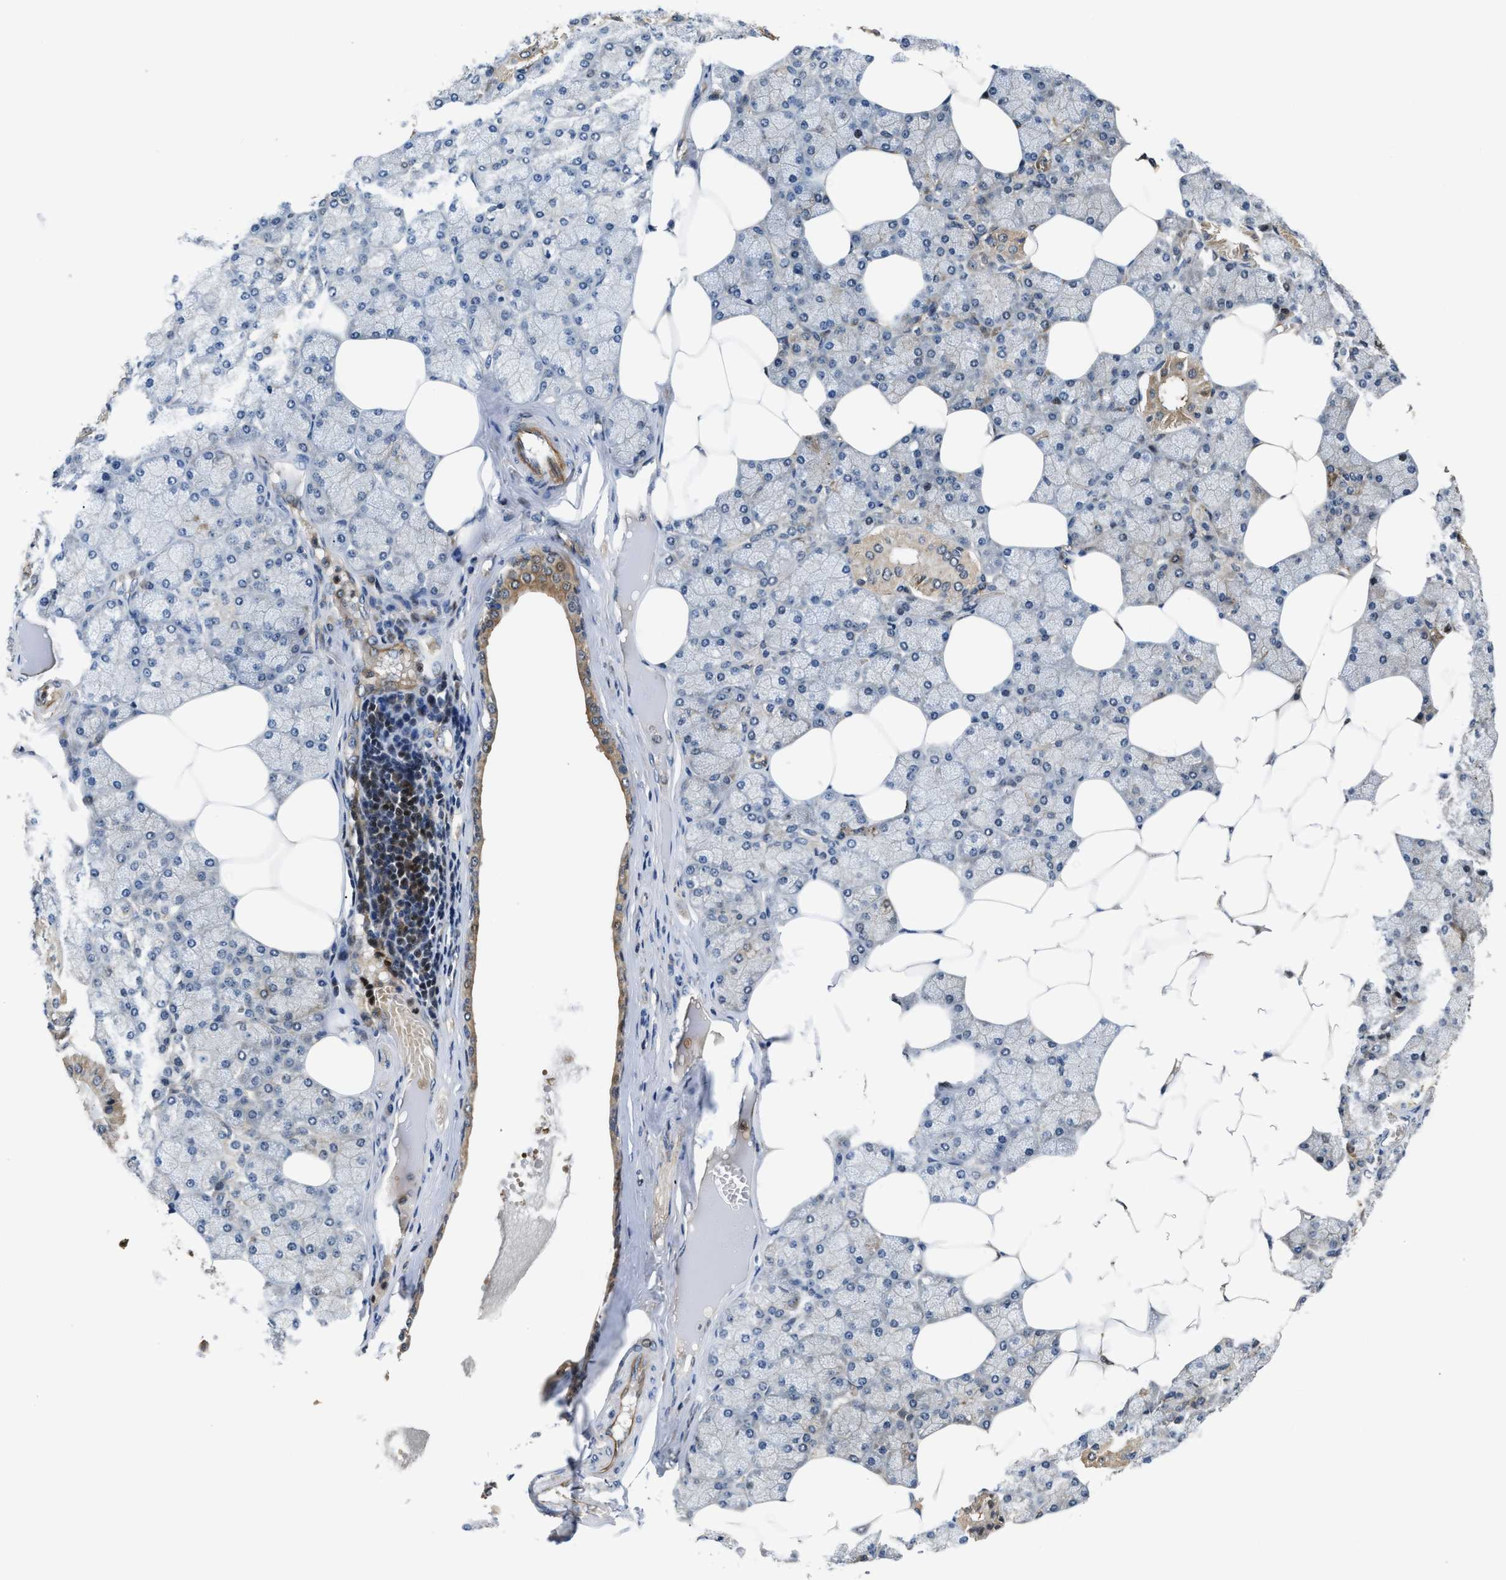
{"staining": {"intensity": "moderate", "quantity": ">75%", "location": "cytoplasmic/membranous"}, "tissue": "salivary gland", "cell_type": "Glandular cells", "image_type": "normal", "snomed": [{"axis": "morphology", "description": "Normal tissue, NOS"}, {"axis": "topography", "description": "Salivary gland"}], "caption": "An IHC histopathology image of unremarkable tissue is shown. Protein staining in brown highlights moderate cytoplasmic/membranous positivity in salivary gland within glandular cells.", "gene": "ALDH3A2", "patient": {"sex": "male", "age": 62}}